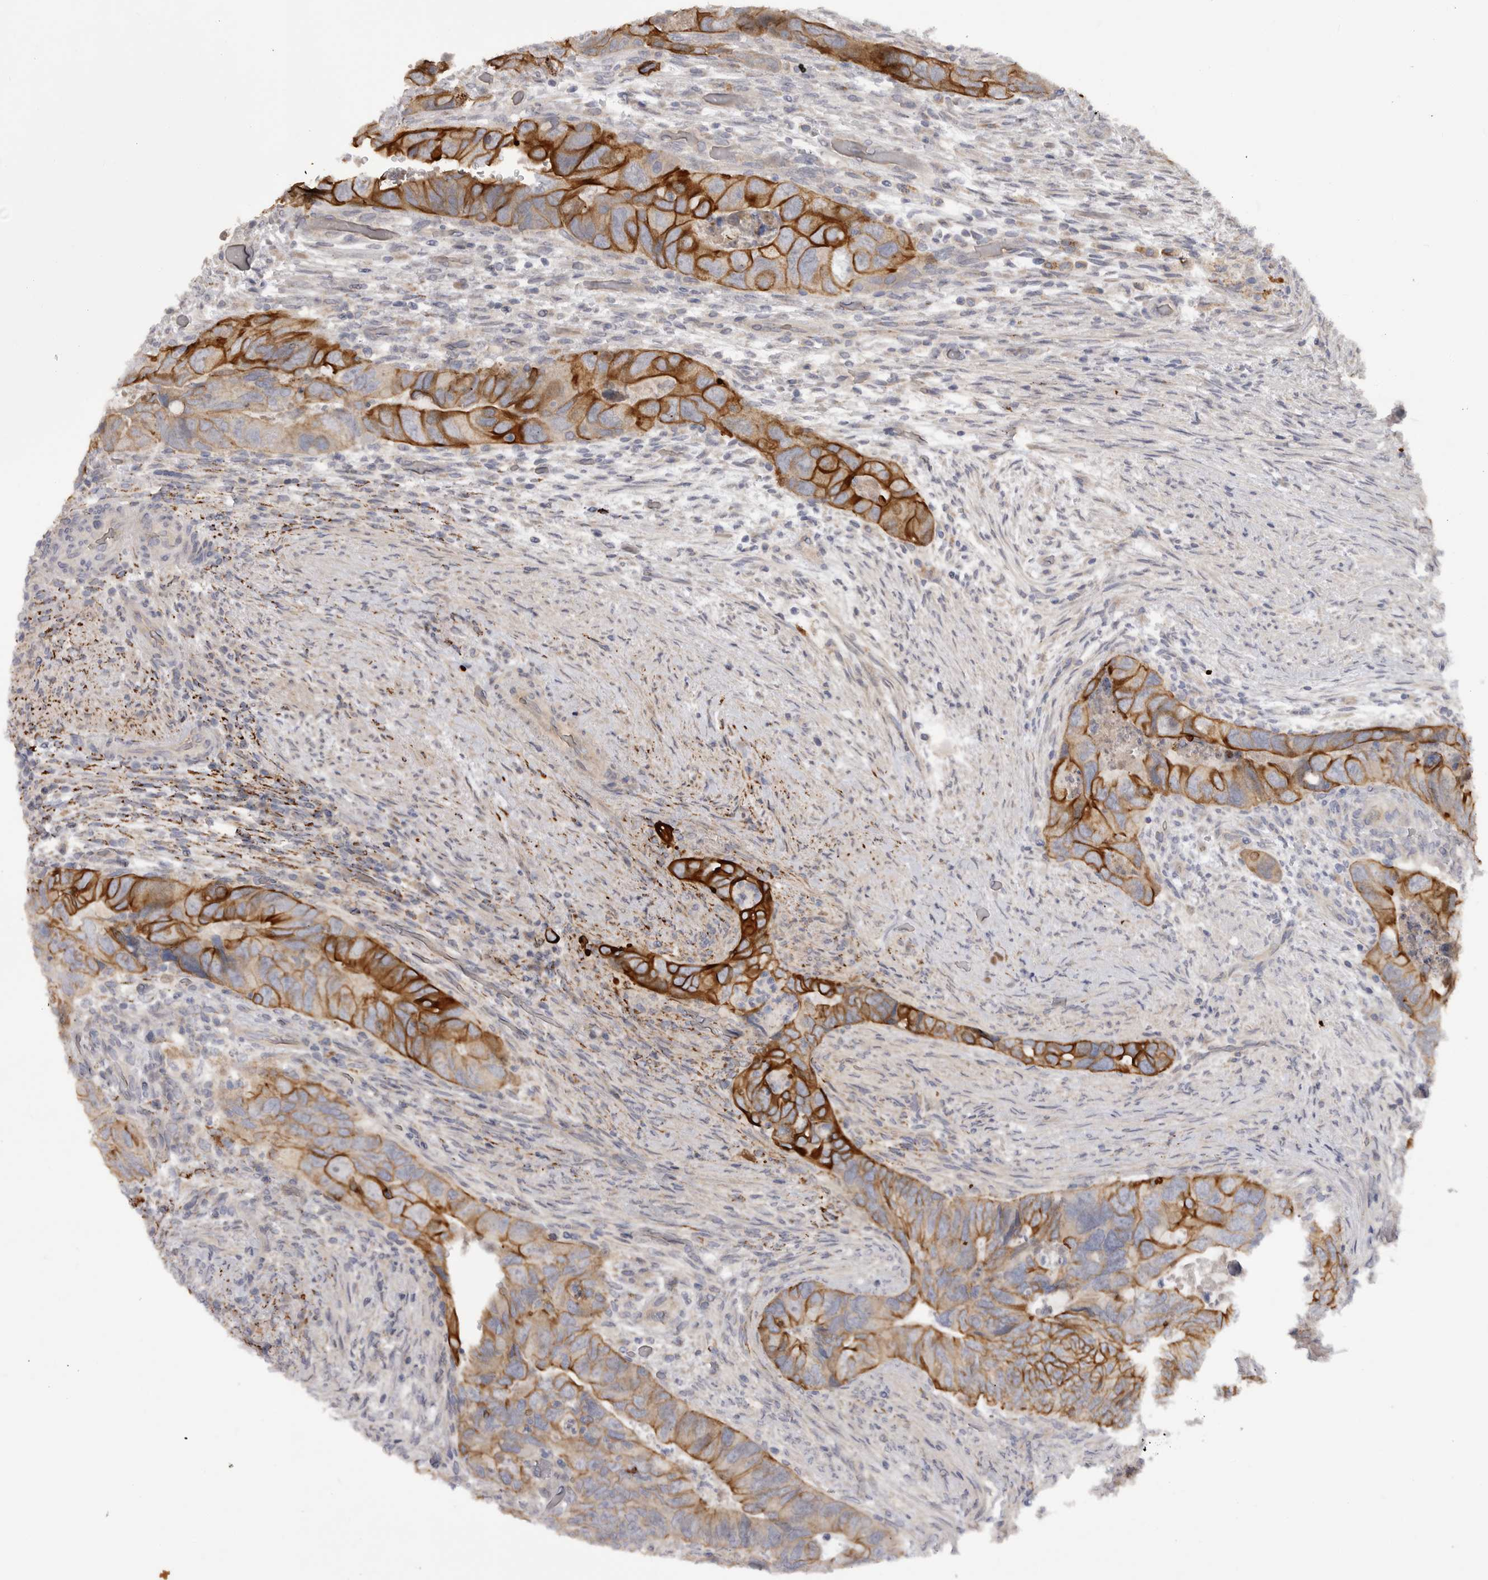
{"staining": {"intensity": "strong", "quantity": "25%-75%", "location": "cytoplasmic/membranous"}, "tissue": "colorectal cancer", "cell_type": "Tumor cells", "image_type": "cancer", "snomed": [{"axis": "morphology", "description": "Adenocarcinoma, NOS"}, {"axis": "topography", "description": "Rectum"}], "caption": "Protein expression analysis of colorectal cancer (adenocarcinoma) reveals strong cytoplasmic/membranous staining in about 25%-75% of tumor cells.", "gene": "DHDDS", "patient": {"sex": "male", "age": 63}}